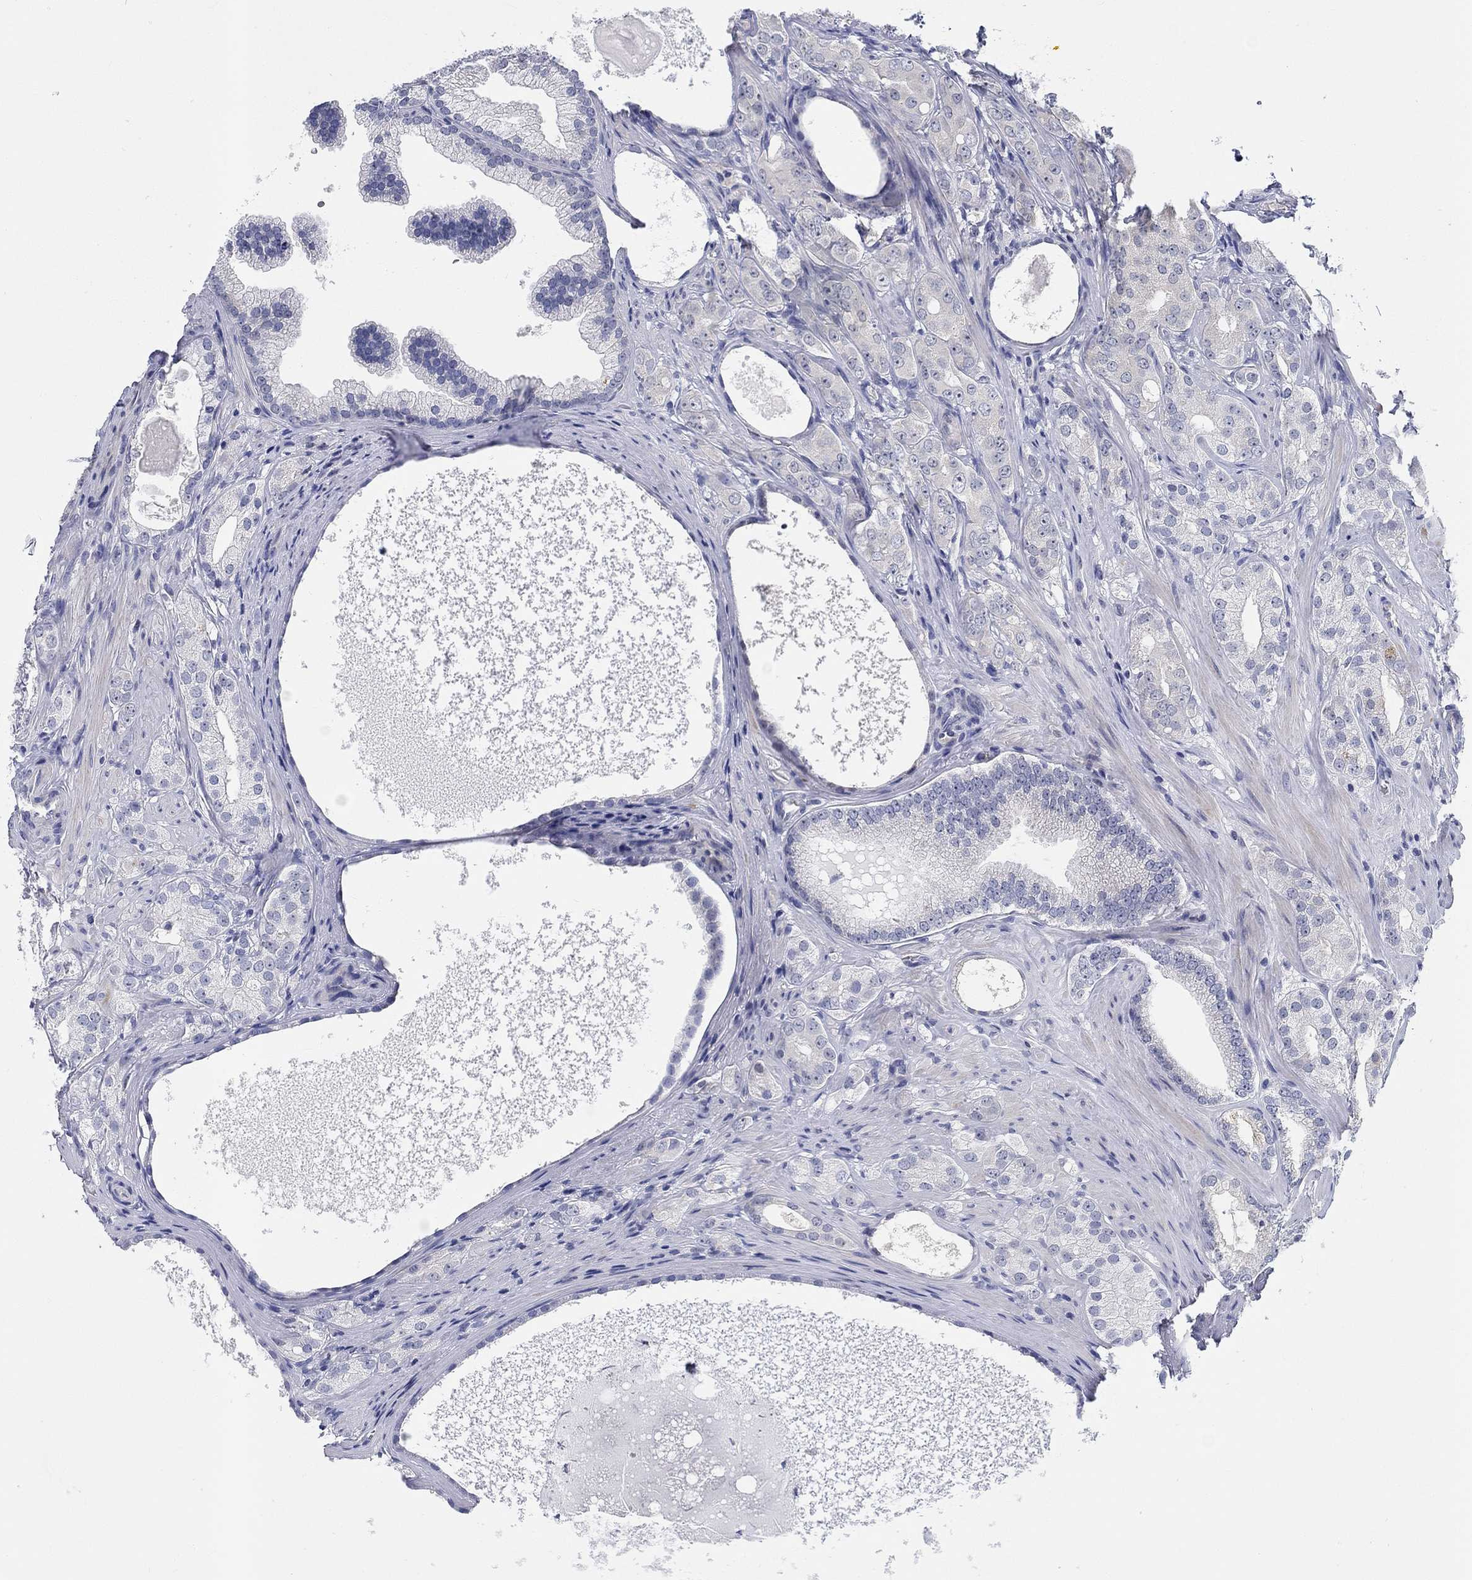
{"staining": {"intensity": "negative", "quantity": "none", "location": "none"}, "tissue": "prostate cancer", "cell_type": "Tumor cells", "image_type": "cancer", "snomed": [{"axis": "morphology", "description": "Adenocarcinoma, High grade"}, {"axis": "topography", "description": "Prostate and seminal vesicle, NOS"}], "caption": "This is an IHC histopathology image of human prostate cancer (adenocarcinoma (high-grade)). There is no positivity in tumor cells.", "gene": "SMIM18", "patient": {"sex": "male", "age": 62}}